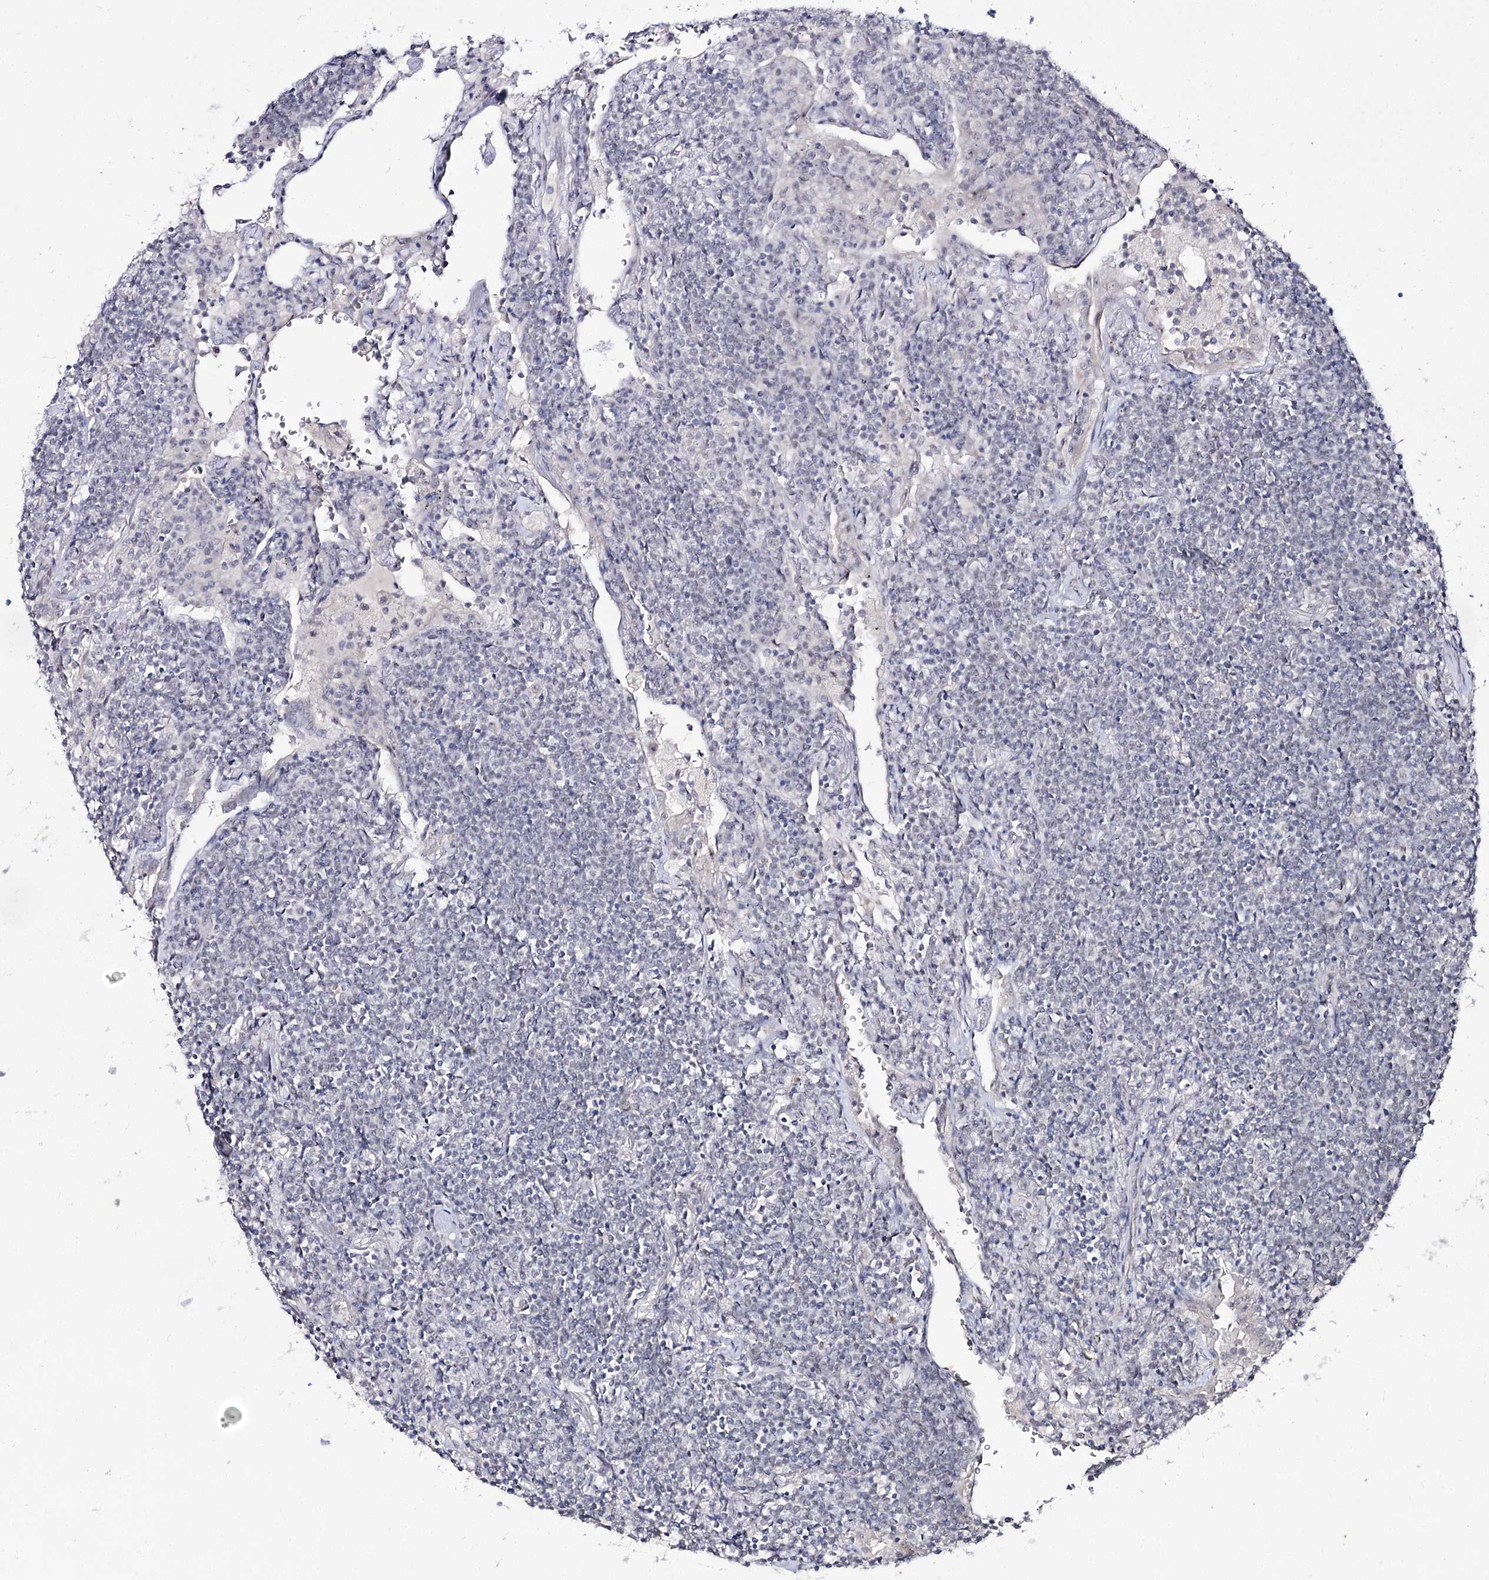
{"staining": {"intensity": "negative", "quantity": "none", "location": "none"}, "tissue": "lymphoma", "cell_type": "Tumor cells", "image_type": "cancer", "snomed": [{"axis": "morphology", "description": "Malignant lymphoma, non-Hodgkin's type, Low grade"}, {"axis": "topography", "description": "Lung"}], "caption": "Tumor cells are negative for brown protein staining in lymphoma.", "gene": "RRP9", "patient": {"sex": "female", "age": 71}}